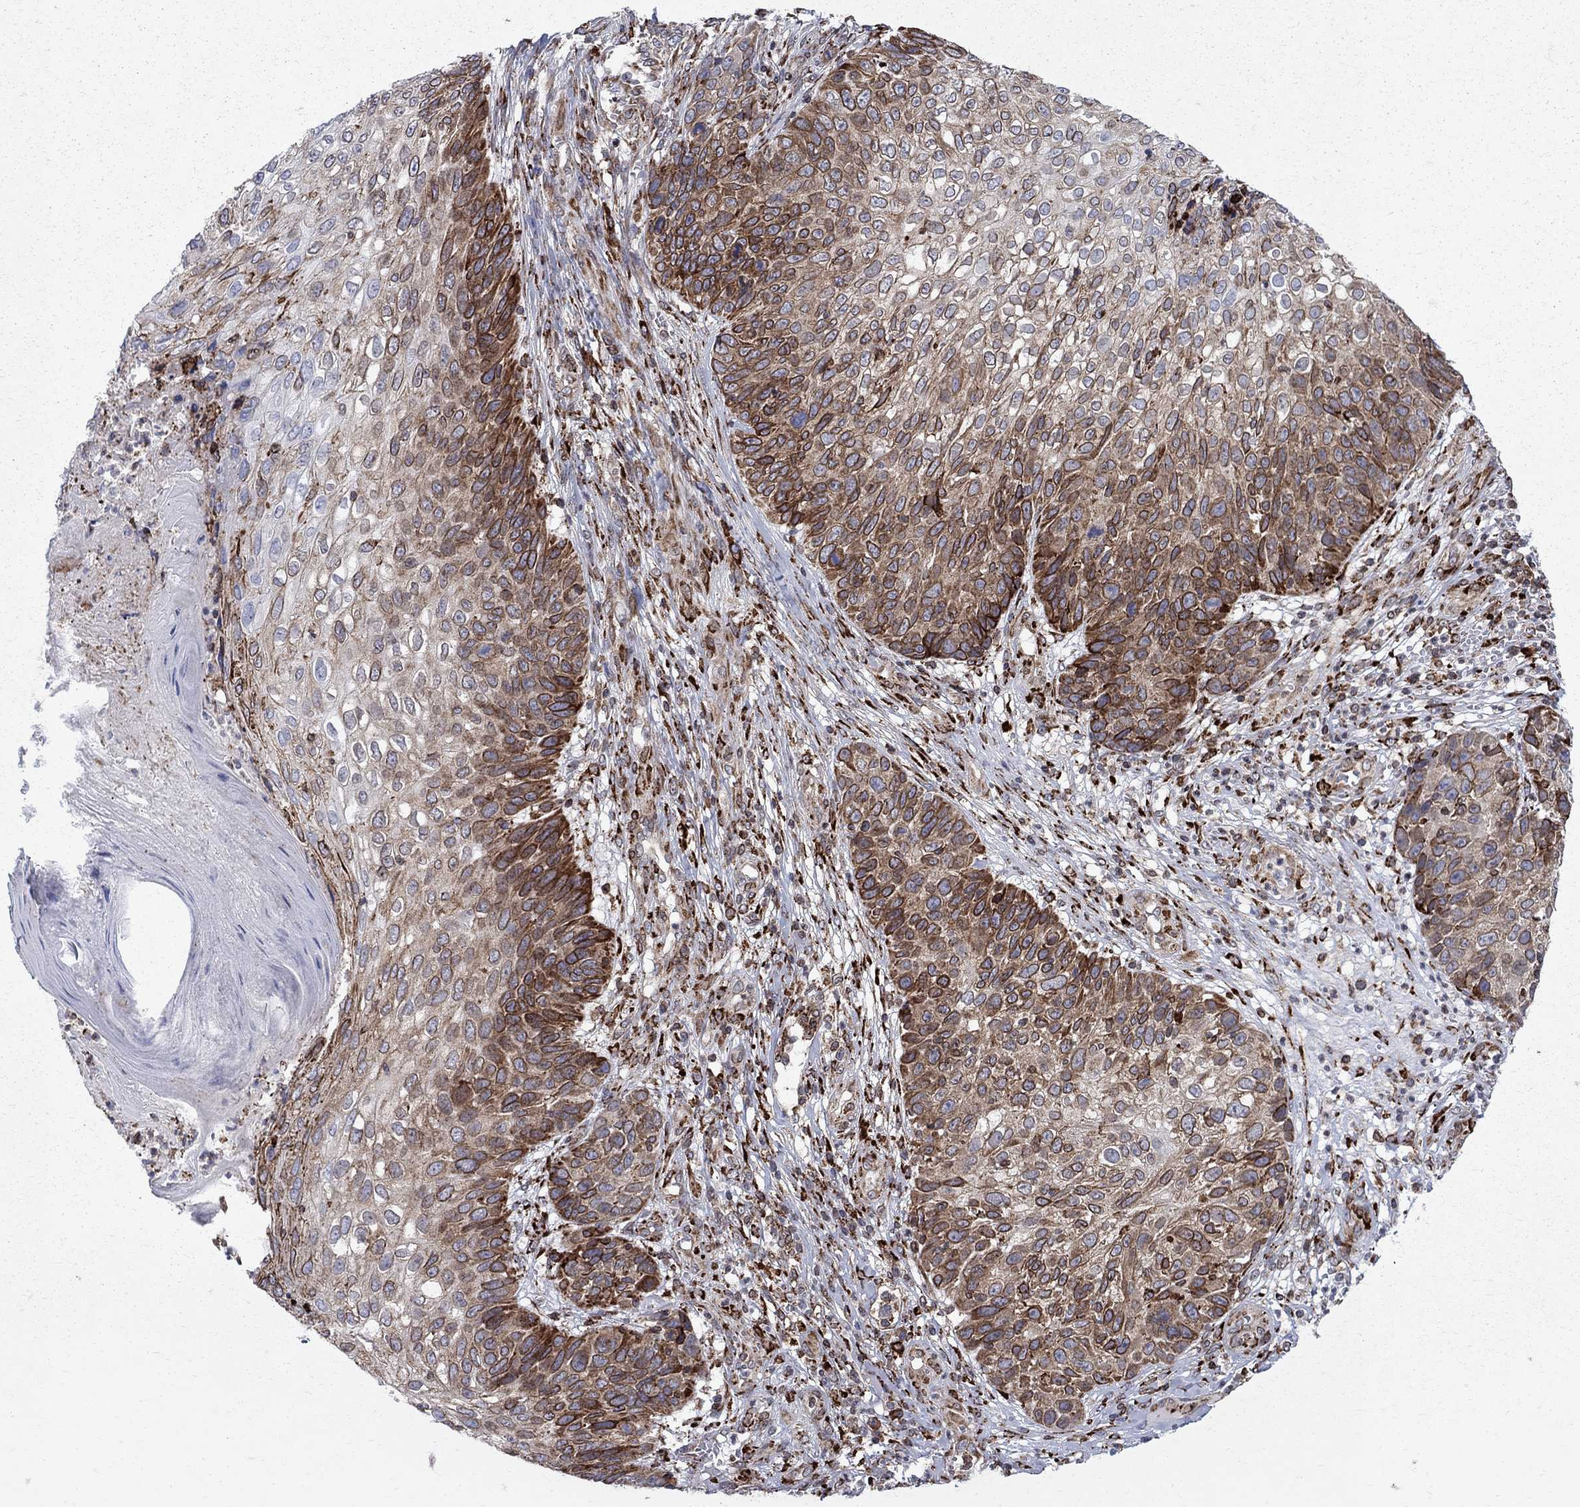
{"staining": {"intensity": "strong", "quantity": "25%-75%", "location": "cytoplasmic/membranous,nuclear"}, "tissue": "skin cancer", "cell_type": "Tumor cells", "image_type": "cancer", "snomed": [{"axis": "morphology", "description": "Squamous cell carcinoma, NOS"}, {"axis": "topography", "description": "Skin"}], "caption": "IHC staining of skin cancer (squamous cell carcinoma), which exhibits high levels of strong cytoplasmic/membranous and nuclear staining in approximately 25%-75% of tumor cells indicating strong cytoplasmic/membranous and nuclear protein positivity. The staining was performed using DAB (brown) for protein detection and nuclei were counterstained in hematoxylin (blue).", "gene": "CAB39L", "patient": {"sex": "male", "age": 92}}